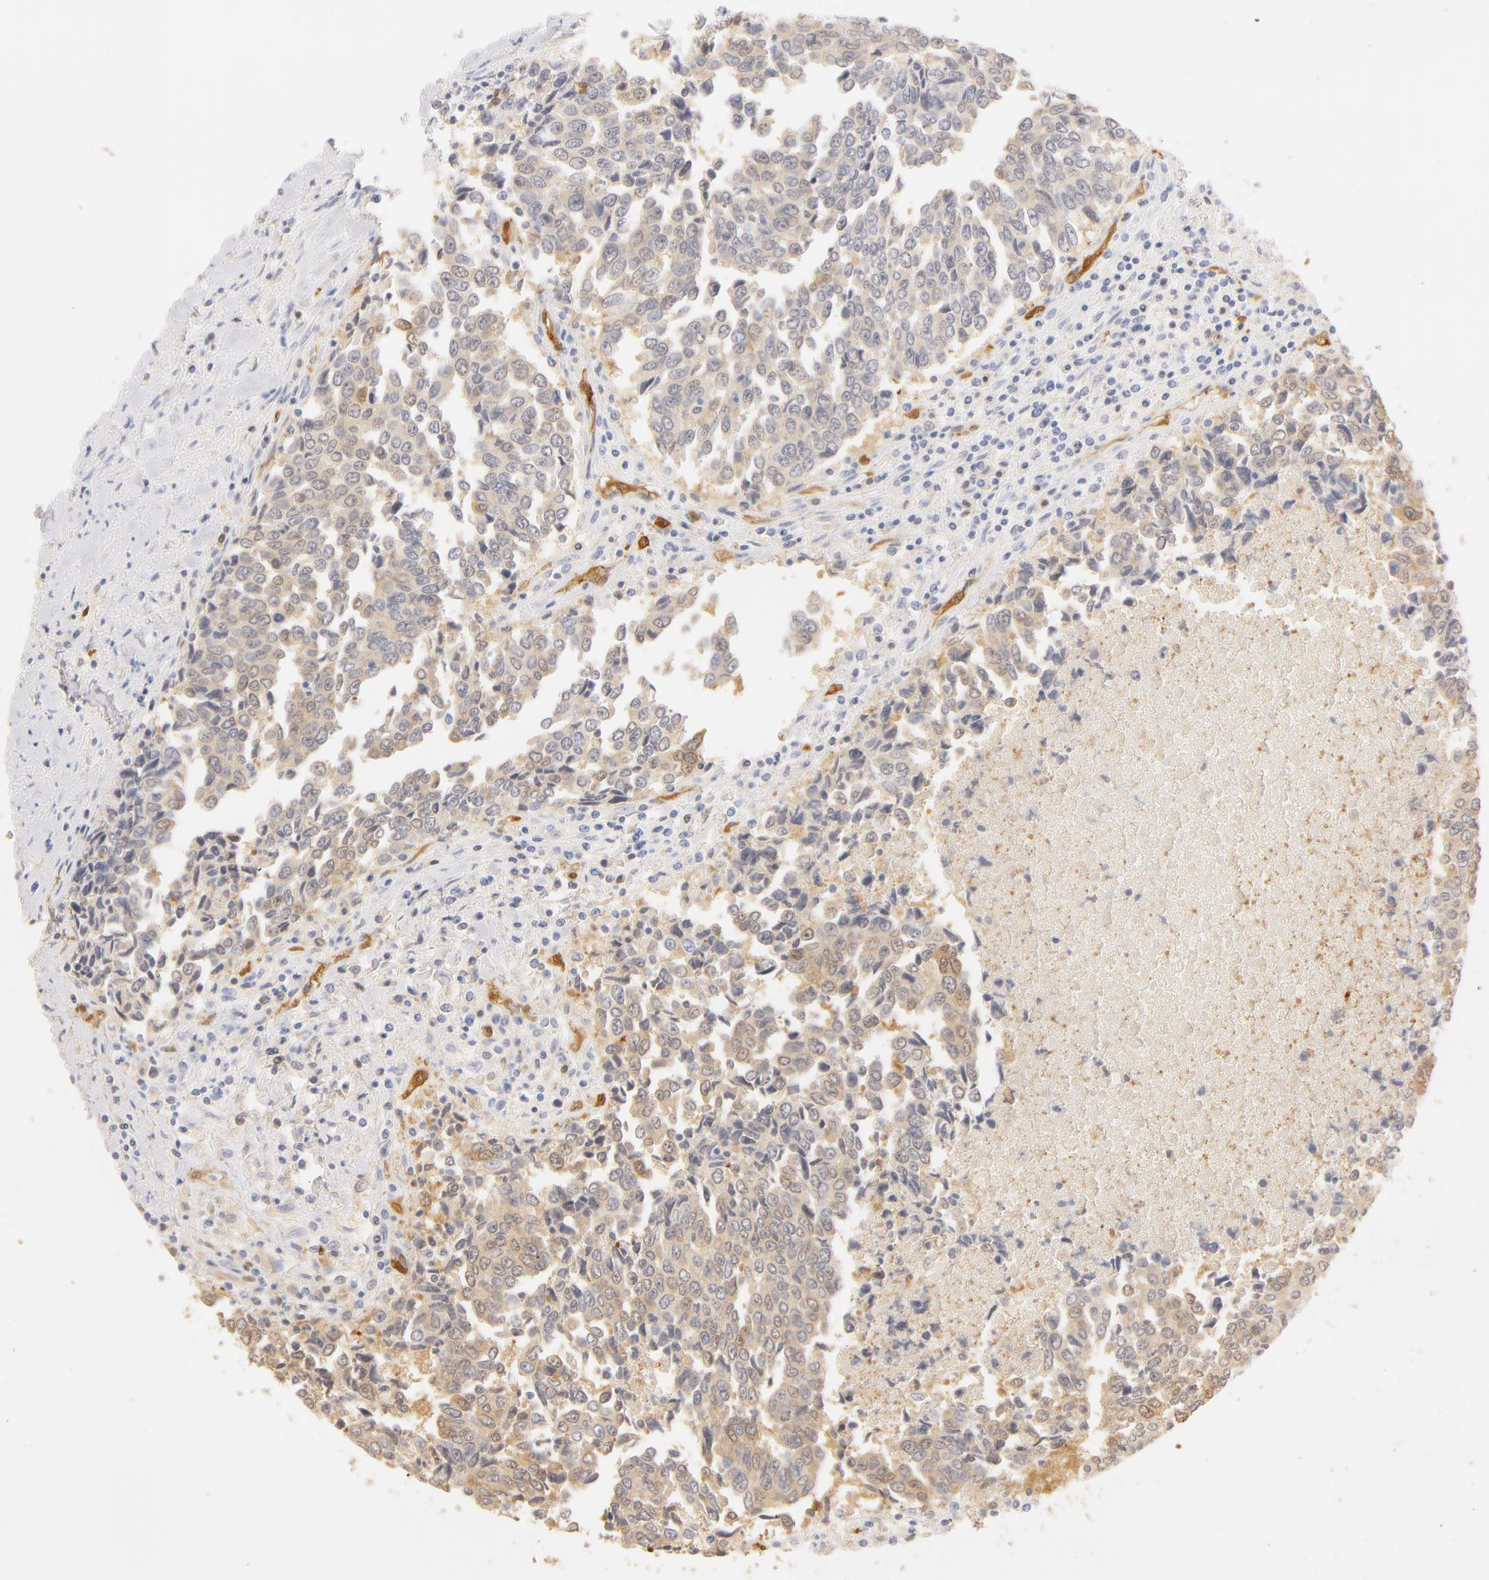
{"staining": {"intensity": "negative", "quantity": "none", "location": "none"}, "tissue": "urothelial cancer", "cell_type": "Tumor cells", "image_type": "cancer", "snomed": [{"axis": "morphology", "description": "Urothelial carcinoma, High grade"}, {"axis": "topography", "description": "Urinary bladder"}], "caption": "Immunohistochemistry (IHC) image of neoplastic tissue: human urothelial cancer stained with DAB (3,3'-diaminobenzidine) demonstrates no significant protein staining in tumor cells.", "gene": "CA2", "patient": {"sex": "male", "age": 86}}